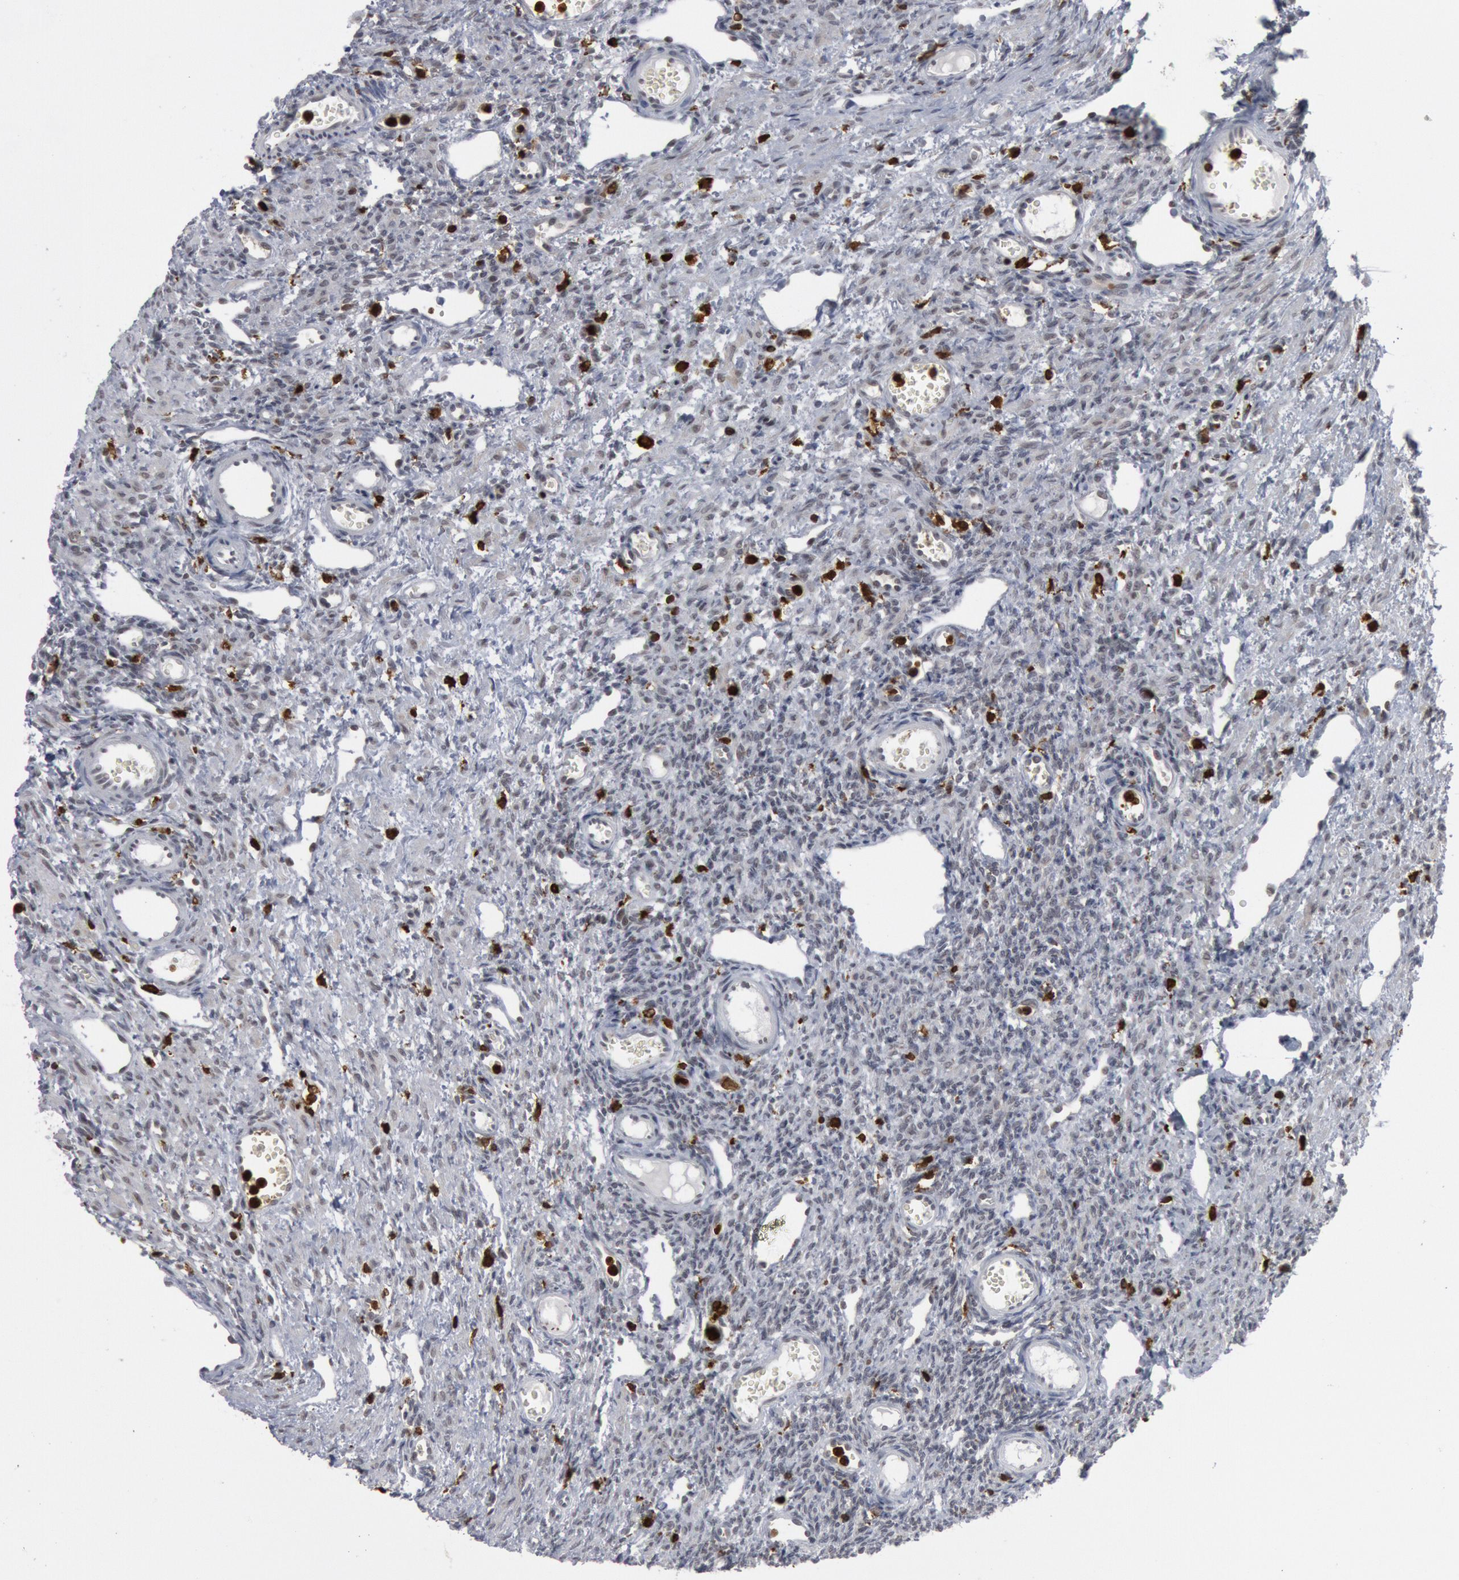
{"staining": {"intensity": "negative", "quantity": "none", "location": "none"}, "tissue": "ovary", "cell_type": "Follicle cells", "image_type": "normal", "snomed": [{"axis": "morphology", "description": "Normal tissue, NOS"}, {"axis": "topography", "description": "Ovary"}], "caption": "Follicle cells show no significant protein expression in unremarkable ovary. (Stains: DAB (3,3'-diaminobenzidine) immunohistochemistry (IHC) with hematoxylin counter stain, Microscopy: brightfield microscopy at high magnification).", "gene": "PTPN6", "patient": {"sex": "female", "age": 33}}